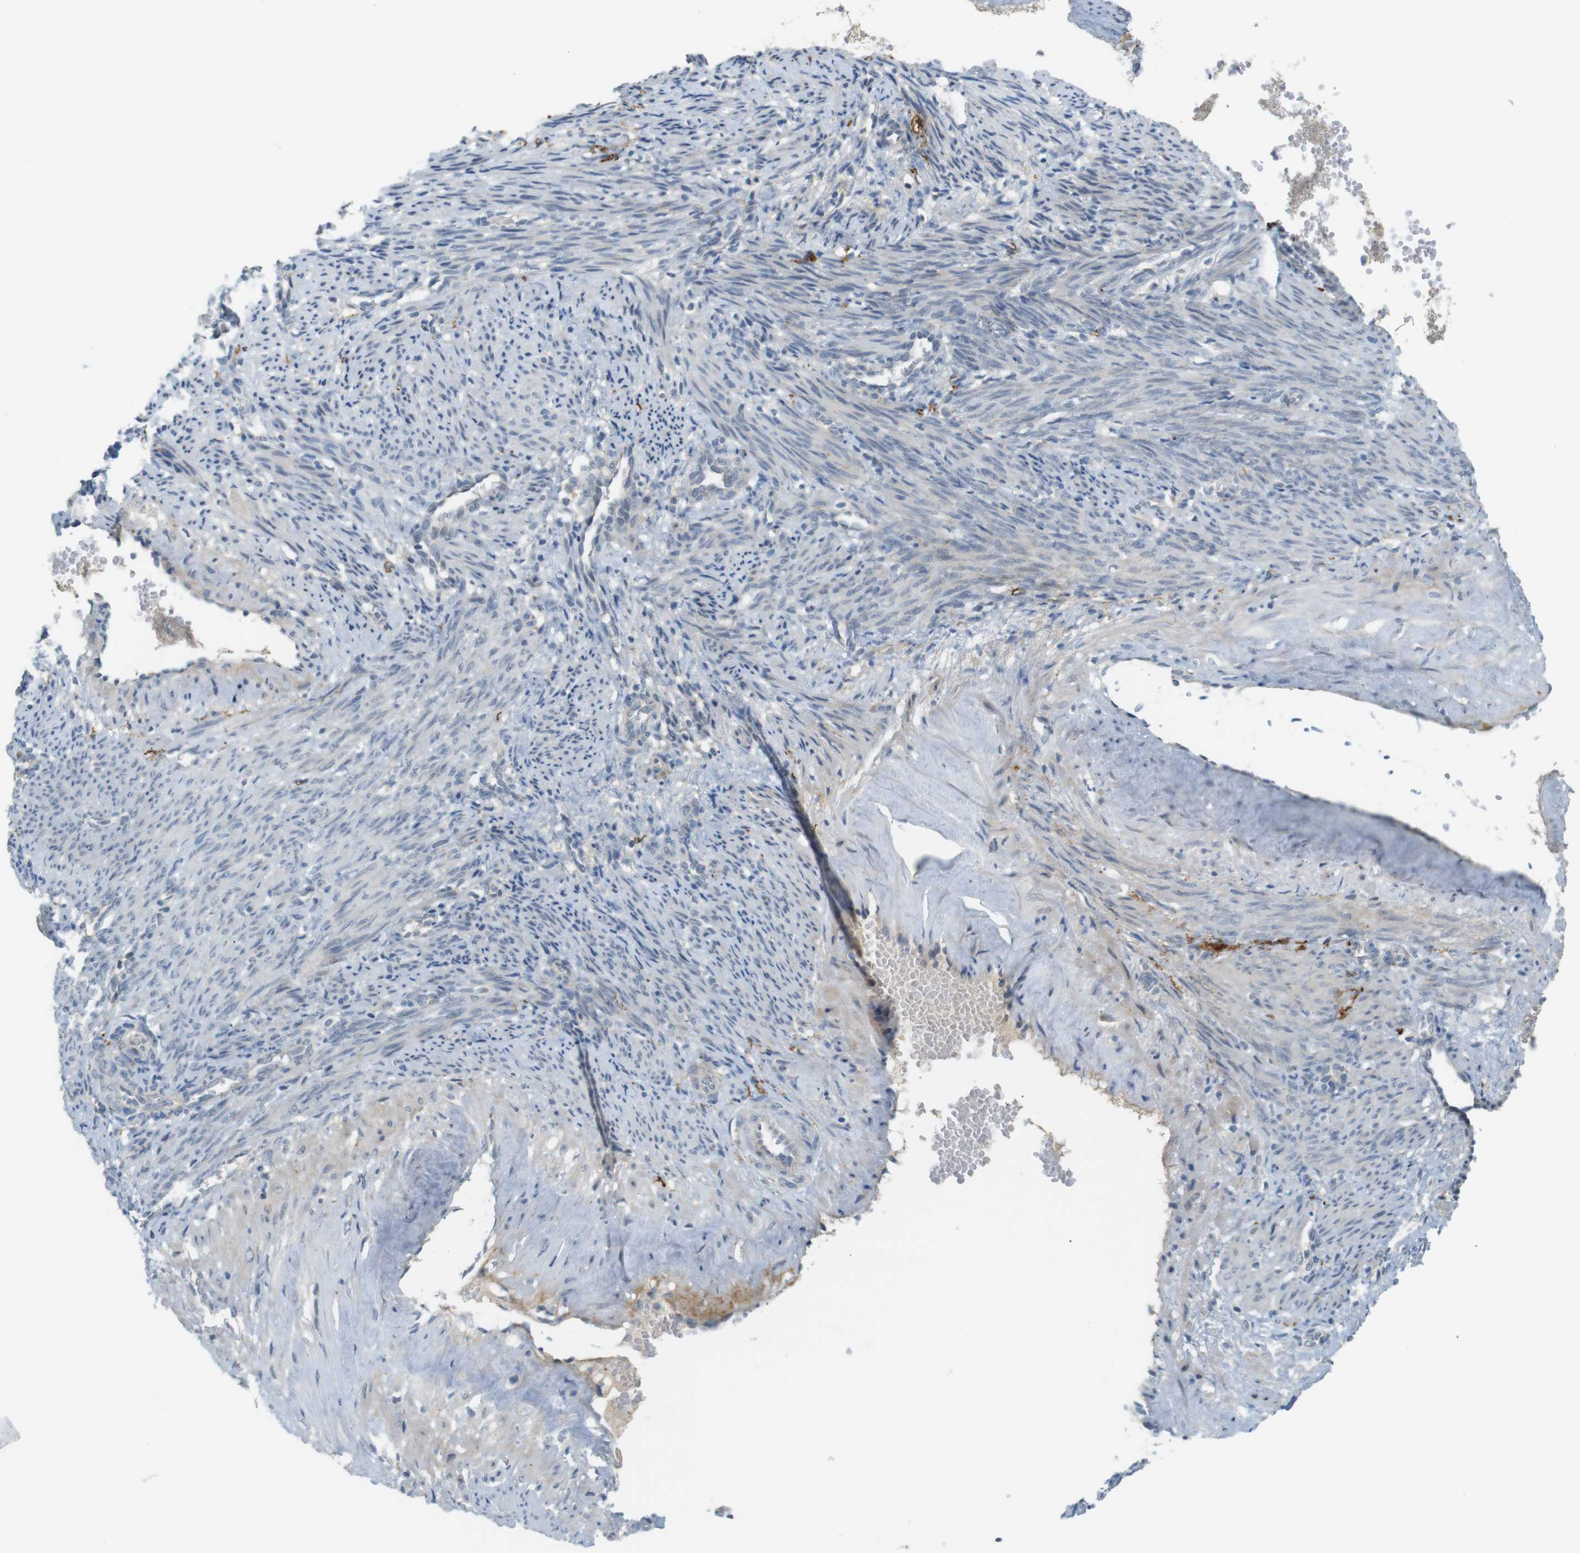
{"staining": {"intensity": "moderate", "quantity": "25%-75%", "location": "cytoplasmic/membranous"}, "tissue": "smooth muscle", "cell_type": "Smooth muscle cells", "image_type": "normal", "snomed": [{"axis": "morphology", "description": "Normal tissue, NOS"}, {"axis": "topography", "description": "Endometrium"}], "caption": "Immunohistochemistry (DAB) staining of benign smooth muscle demonstrates moderate cytoplasmic/membranous protein expression in approximately 25%-75% of smooth muscle cells. The staining was performed using DAB (3,3'-diaminobenzidine), with brown indicating positive protein expression. Nuclei are stained blue with hematoxylin.", "gene": "UGT8", "patient": {"sex": "female", "age": 33}}